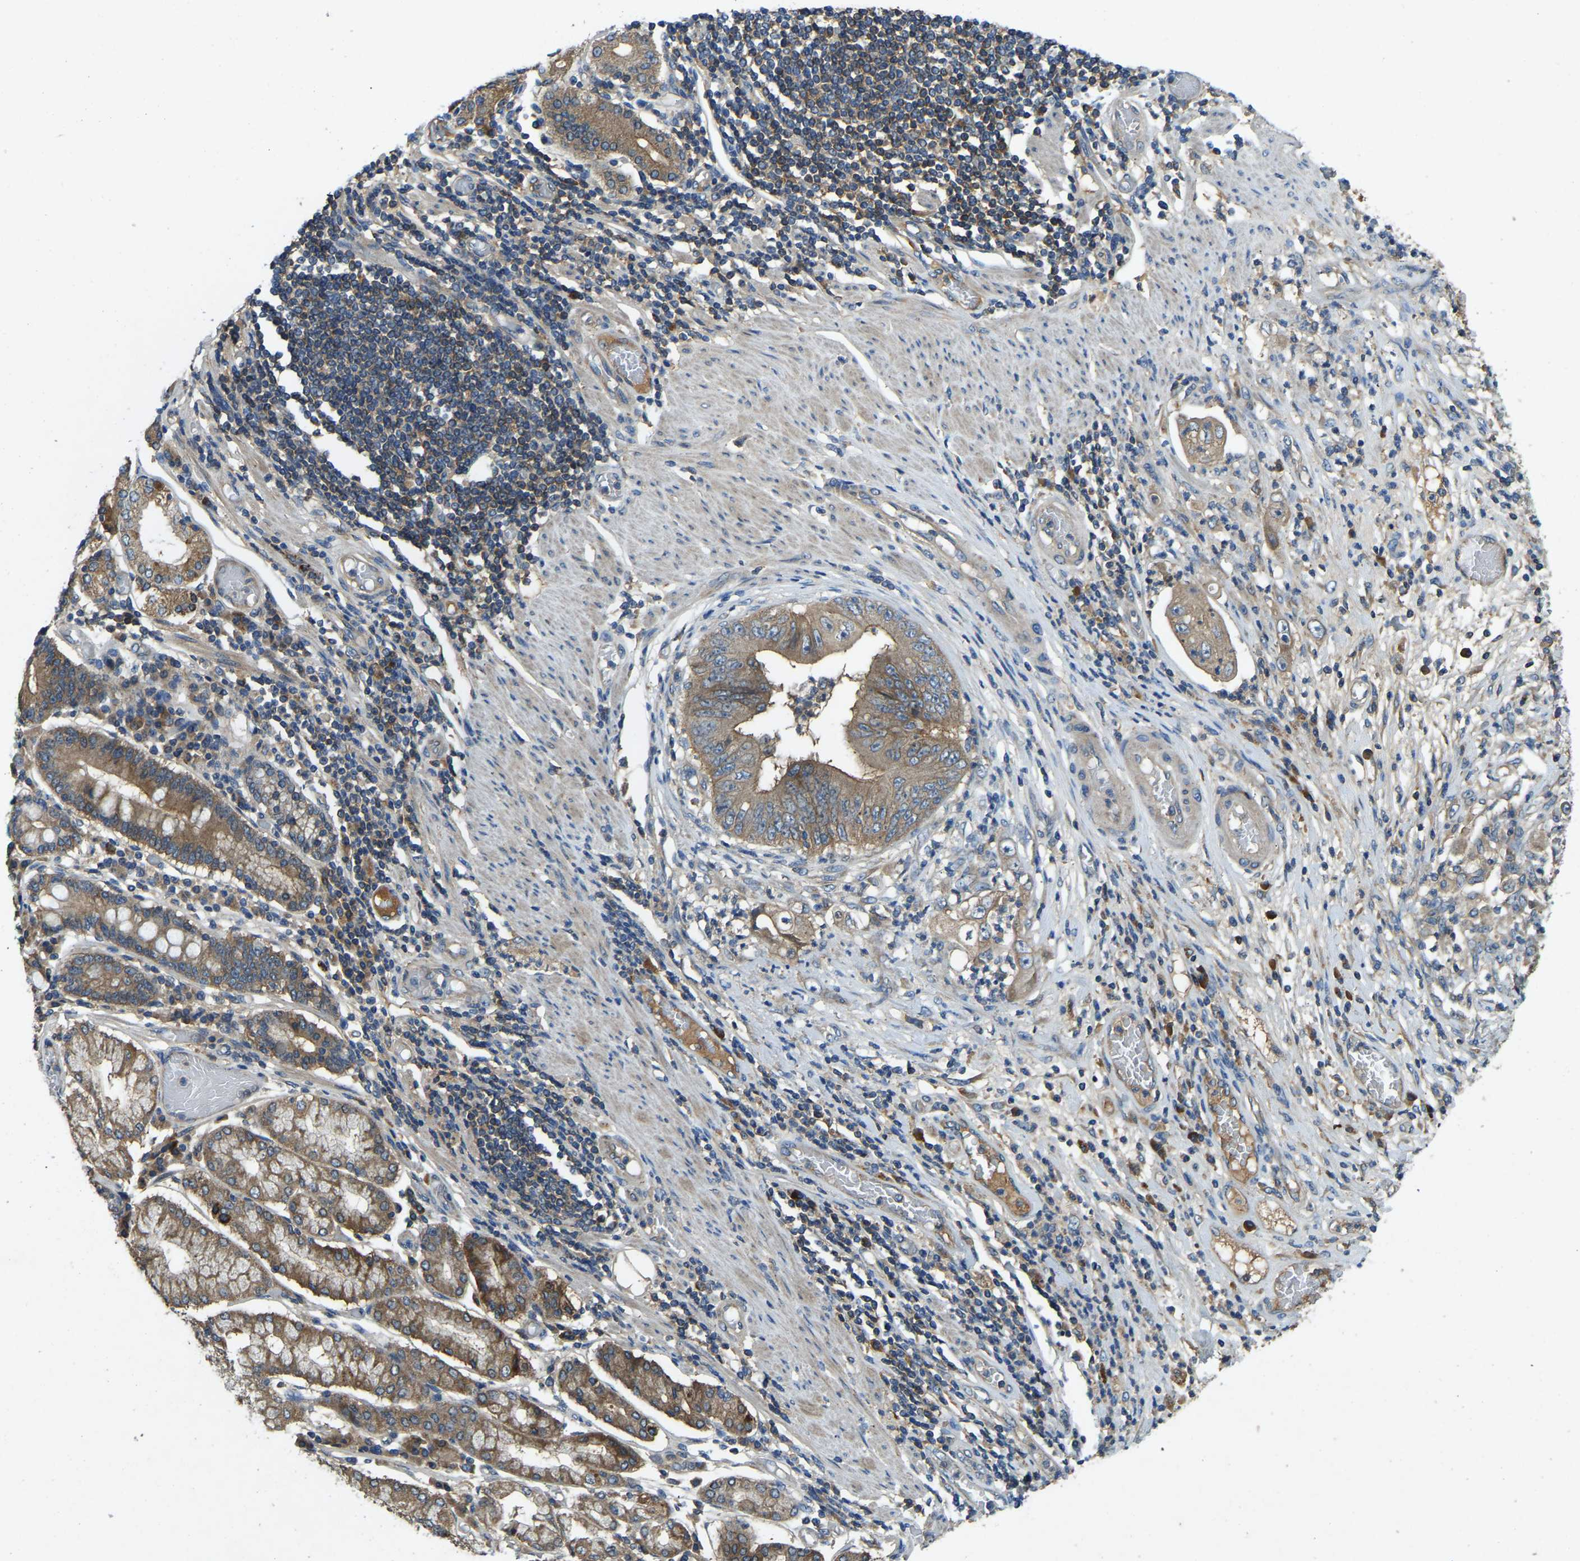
{"staining": {"intensity": "moderate", "quantity": ">75%", "location": "cytoplasmic/membranous"}, "tissue": "stomach cancer", "cell_type": "Tumor cells", "image_type": "cancer", "snomed": [{"axis": "morphology", "description": "Adenocarcinoma, NOS"}, {"axis": "topography", "description": "Stomach"}], "caption": "Immunohistochemistry (IHC) of human stomach adenocarcinoma reveals medium levels of moderate cytoplasmic/membranous positivity in approximately >75% of tumor cells. (IHC, brightfield microscopy, high magnification).", "gene": "ATP8B1", "patient": {"sex": "female", "age": 73}}